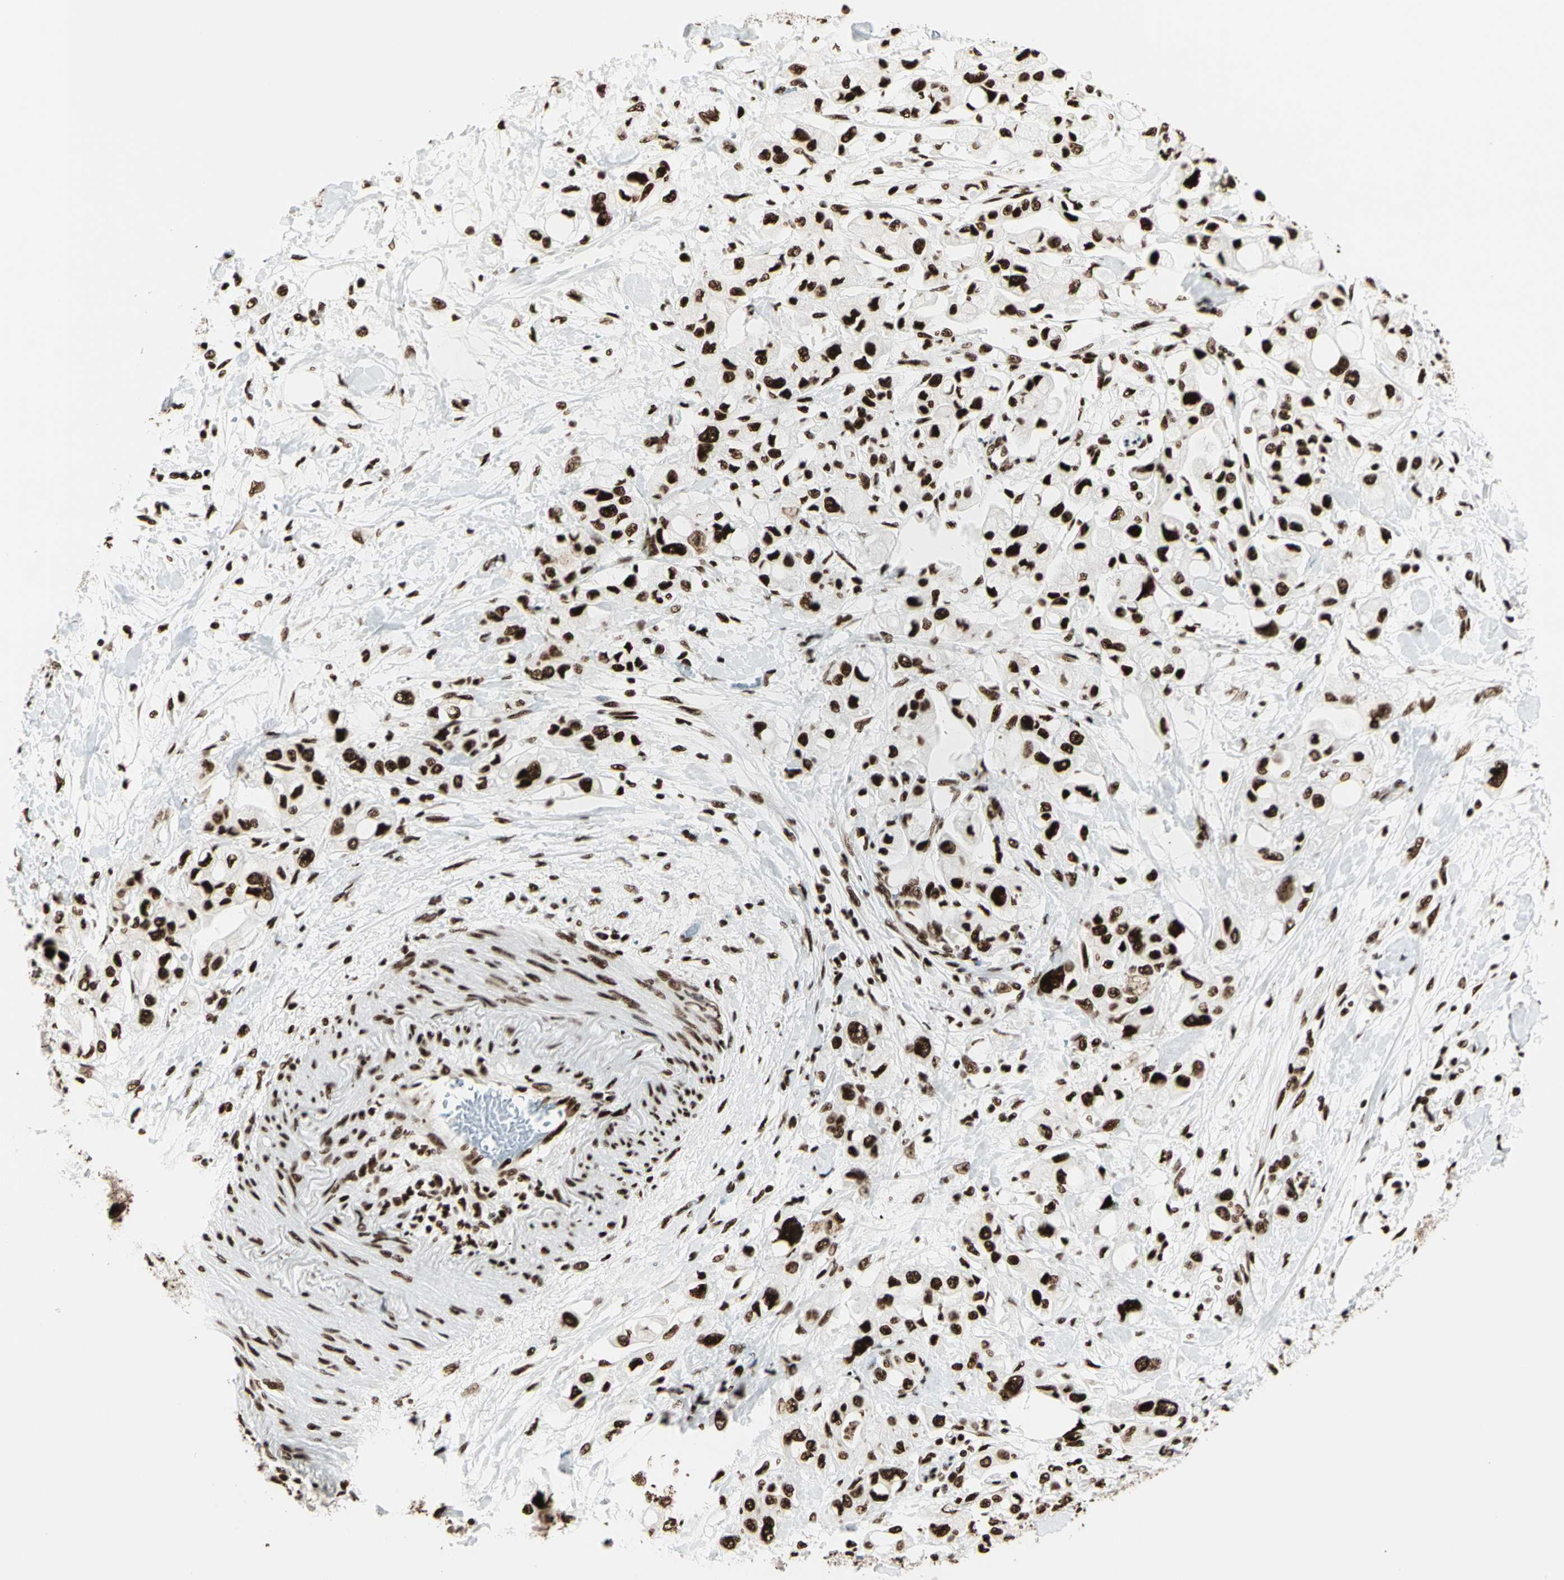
{"staining": {"intensity": "strong", "quantity": ">75%", "location": "nuclear"}, "tissue": "pancreatic cancer", "cell_type": "Tumor cells", "image_type": "cancer", "snomed": [{"axis": "morphology", "description": "Adenocarcinoma, NOS"}, {"axis": "topography", "description": "Pancreas"}], "caption": "There is high levels of strong nuclear staining in tumor cells of pancreatic cancer, as demonstrated by immunohistochemical staining (brown color).", "gene": "CCAR1", "patient": {"sex": "female", "age": 56}}